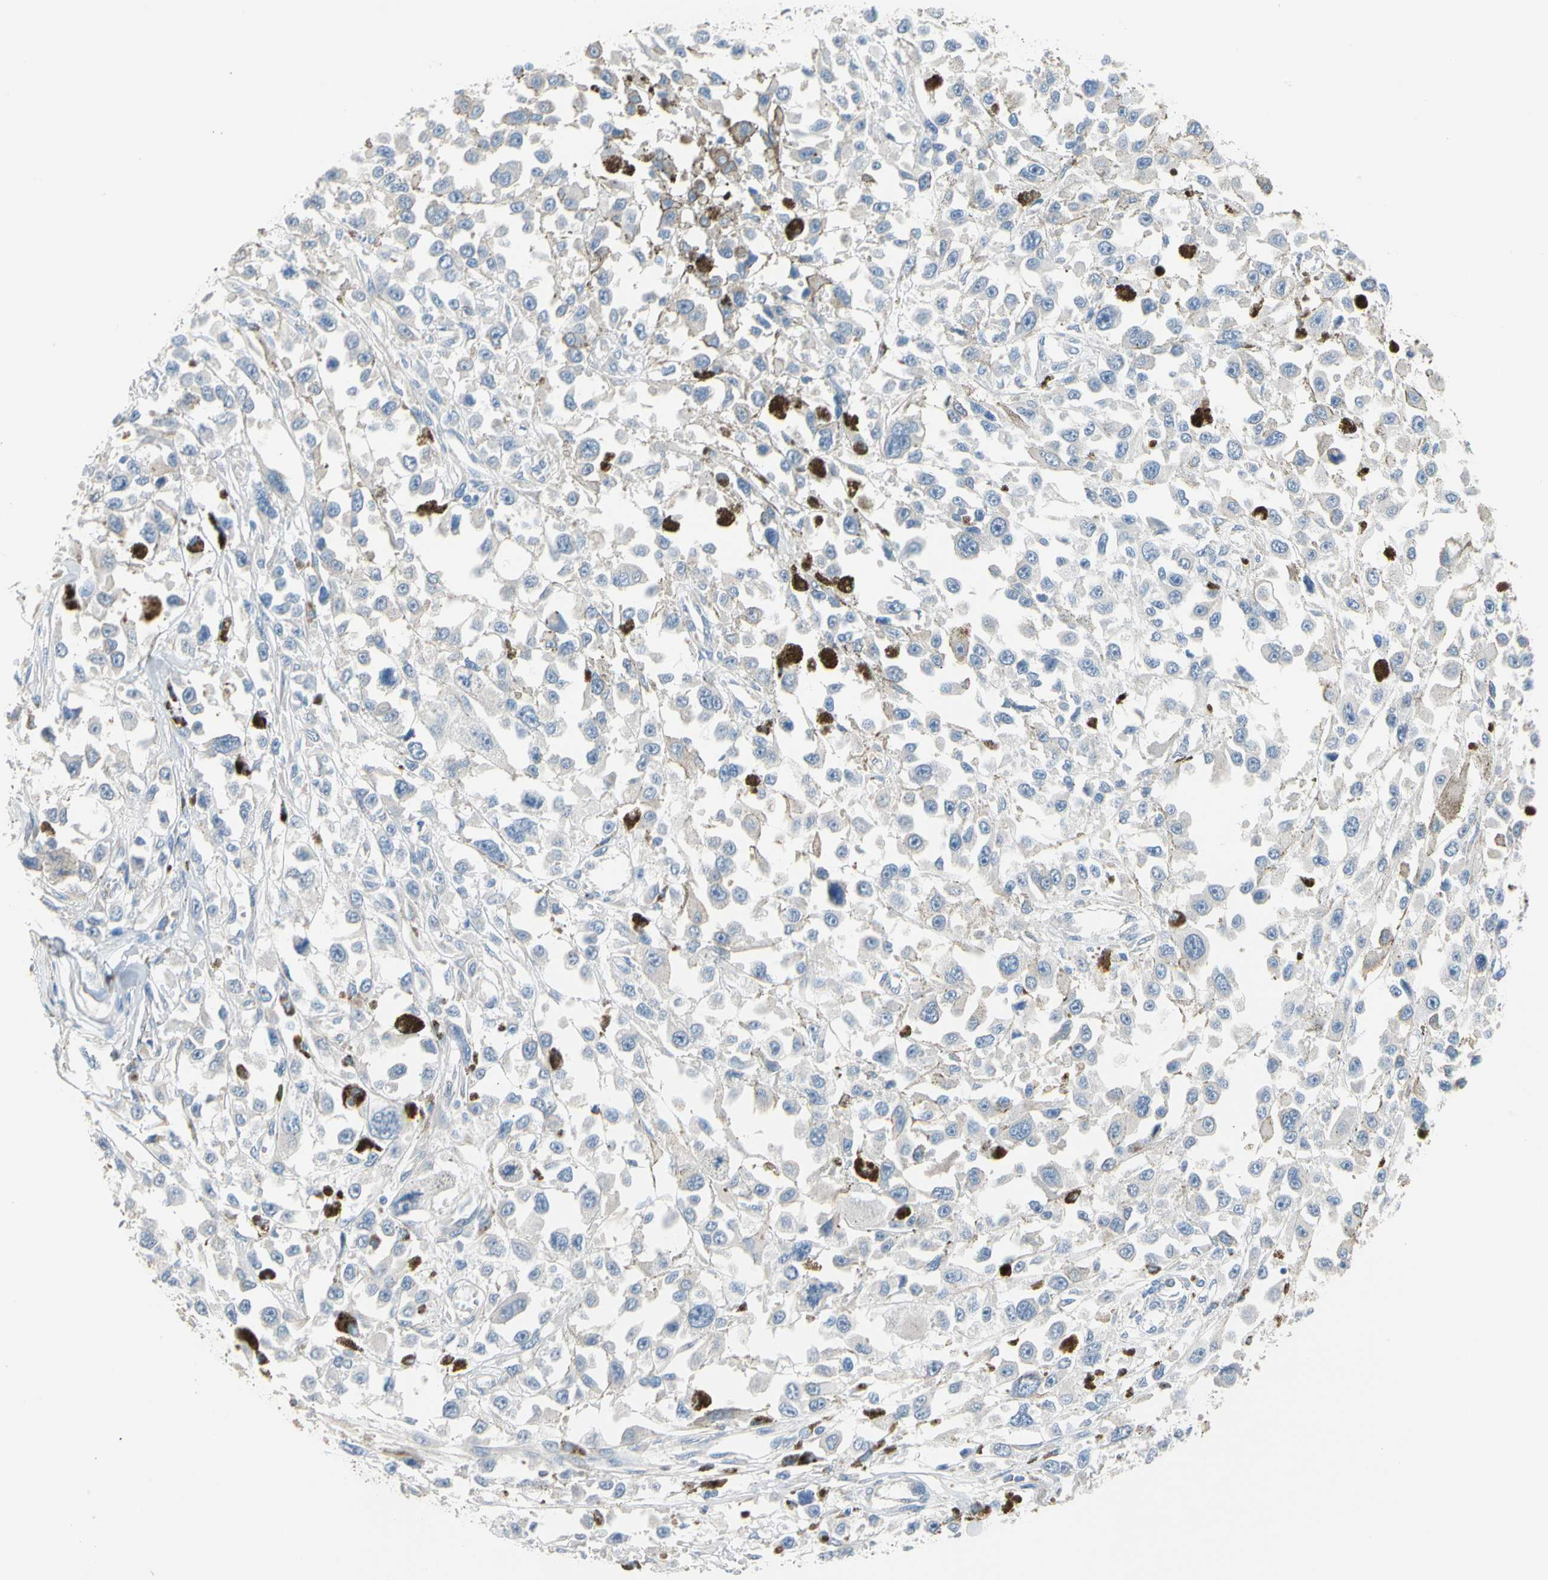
{"staining": {"intensity": "negative", "quantity": "none", "location": "none"}, "tissue": "melanoma", "cell_type": "Tumor cells", "image_type": "cancer", "snomed": [{"axis": "morphology", "description": "Malignant melanoma, Metastatic site"}, {"axis": "topography", "description": "Lymph node"}], "caption": "An IHC photomicrograph of melanoma is shown. There is no staining in tumor cells of melanoma. The staining is performed using DAB (3,3'-diaminobenzidine) brown chromogen with nuclei counter-stained in using hematoxylin.", "gene": "BBOX1", "patient": {"sex": "male", "age": 59}}